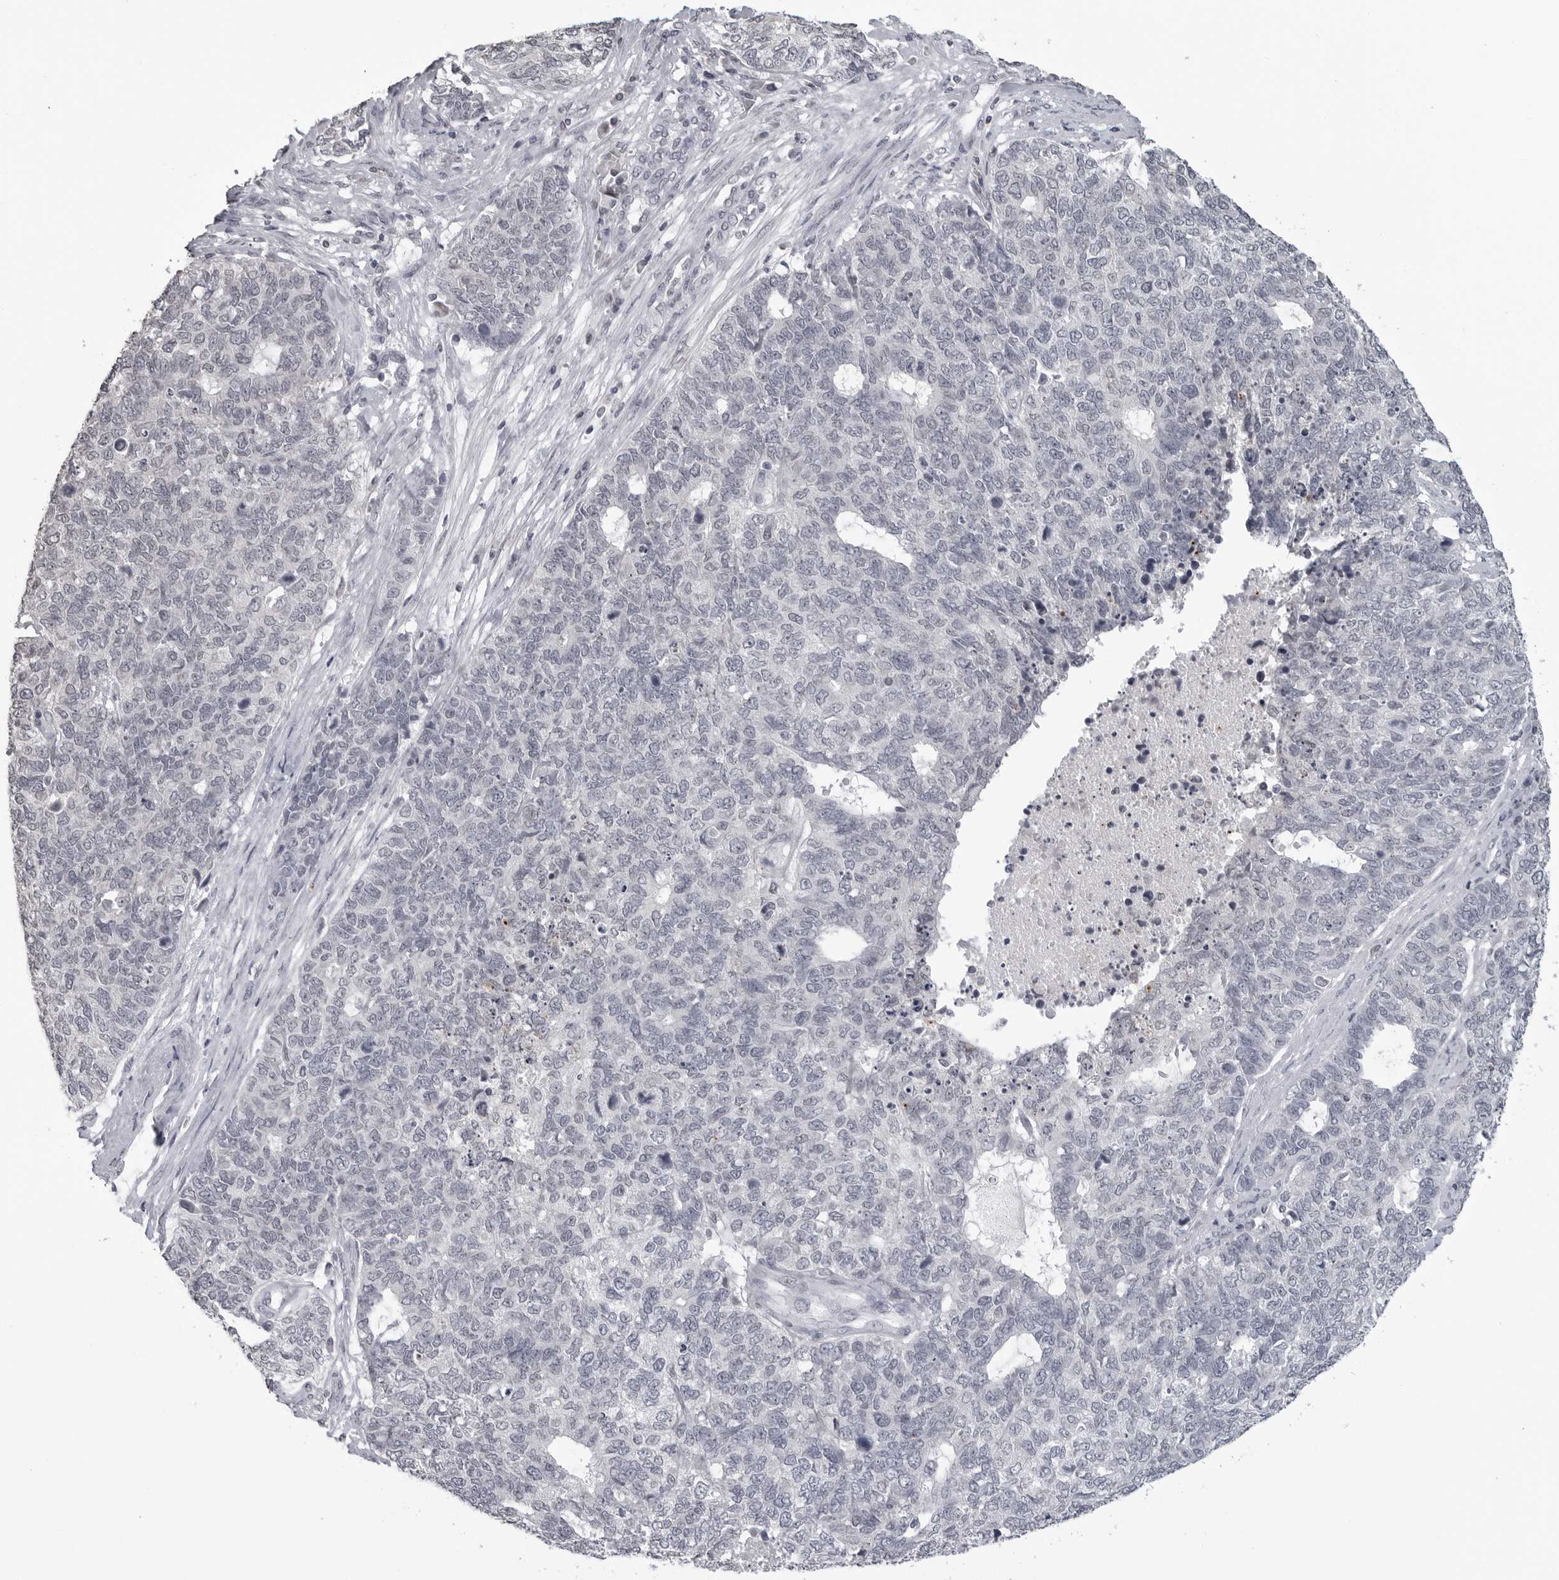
{"staining": {"intensity": "negative", "quantity": "none", "location": "none"}, "tissue": "cervical cancer", "cell_type": "Tumor cells", "image_type": "cancer", "snomed": [{"axis": "morphology", "description": "Squamous cell carcinoma, NOS"}, {"axis": "topography", "description": "Cervix"}], "caption": "Protein analysis of cervical squamous cell carcinoma demonstrates no significant staining in tumor cells.", "gene": "DDX54", "patient": {"sex": "female", "age": 63}}